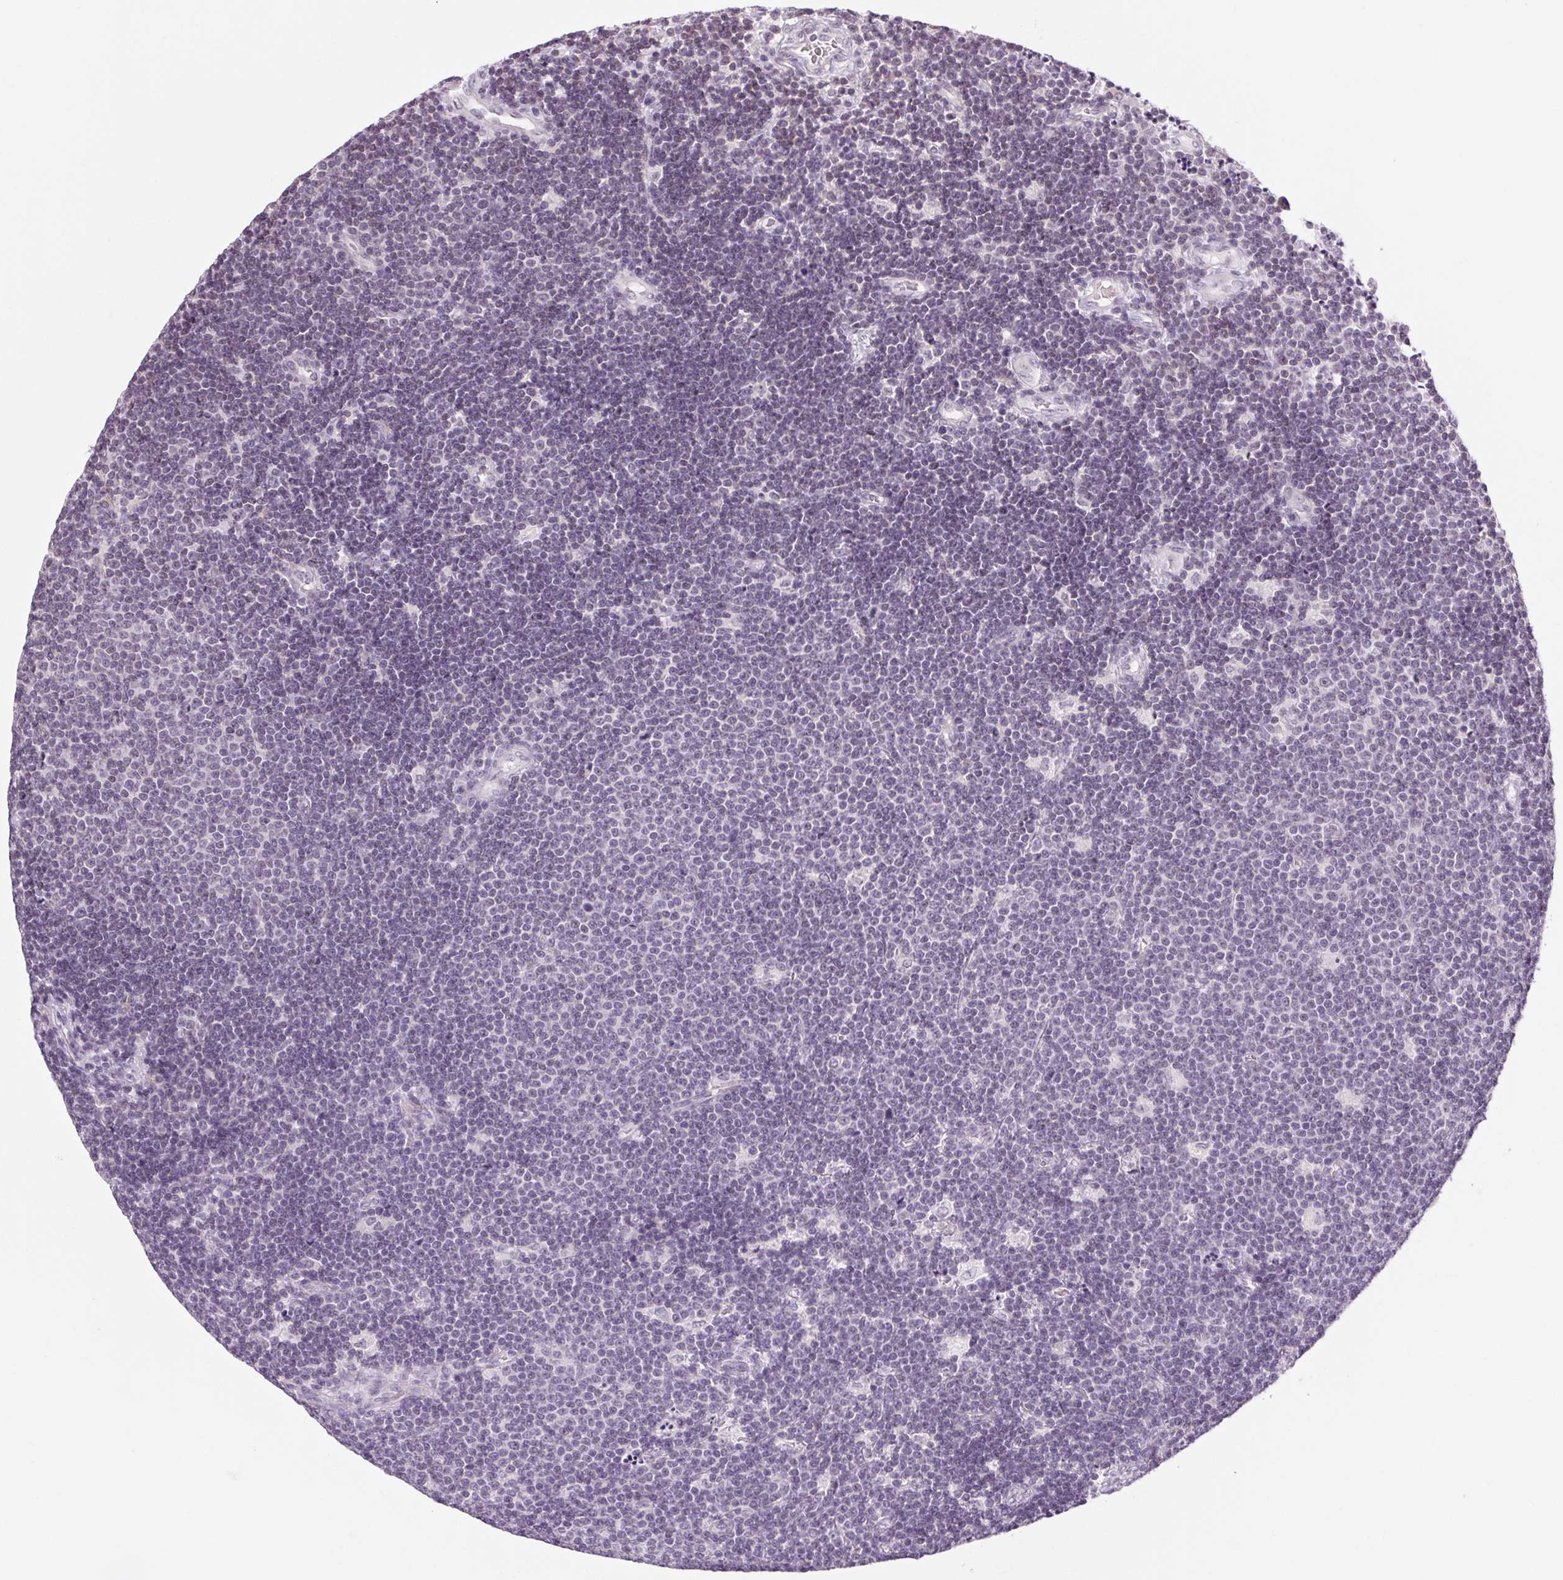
{"staining": {"intensity": "negative", "quantity": "none", "location": "none"}, "tissue": "lymphoma", "cell_type": "Tumor cells", "image_type": "cancer", "snomed": [{"axis": "morphology", "description": "Malignant lymphoma, non-Hodgkin's type, Low grade"}, {"axis": "topography", "description": "Brain"}], "caption": "Tumor cells are negative for protein expression in human lymphoma.", "gene": "KLHL40", "patient": {"sex": "female", "age": 66}}